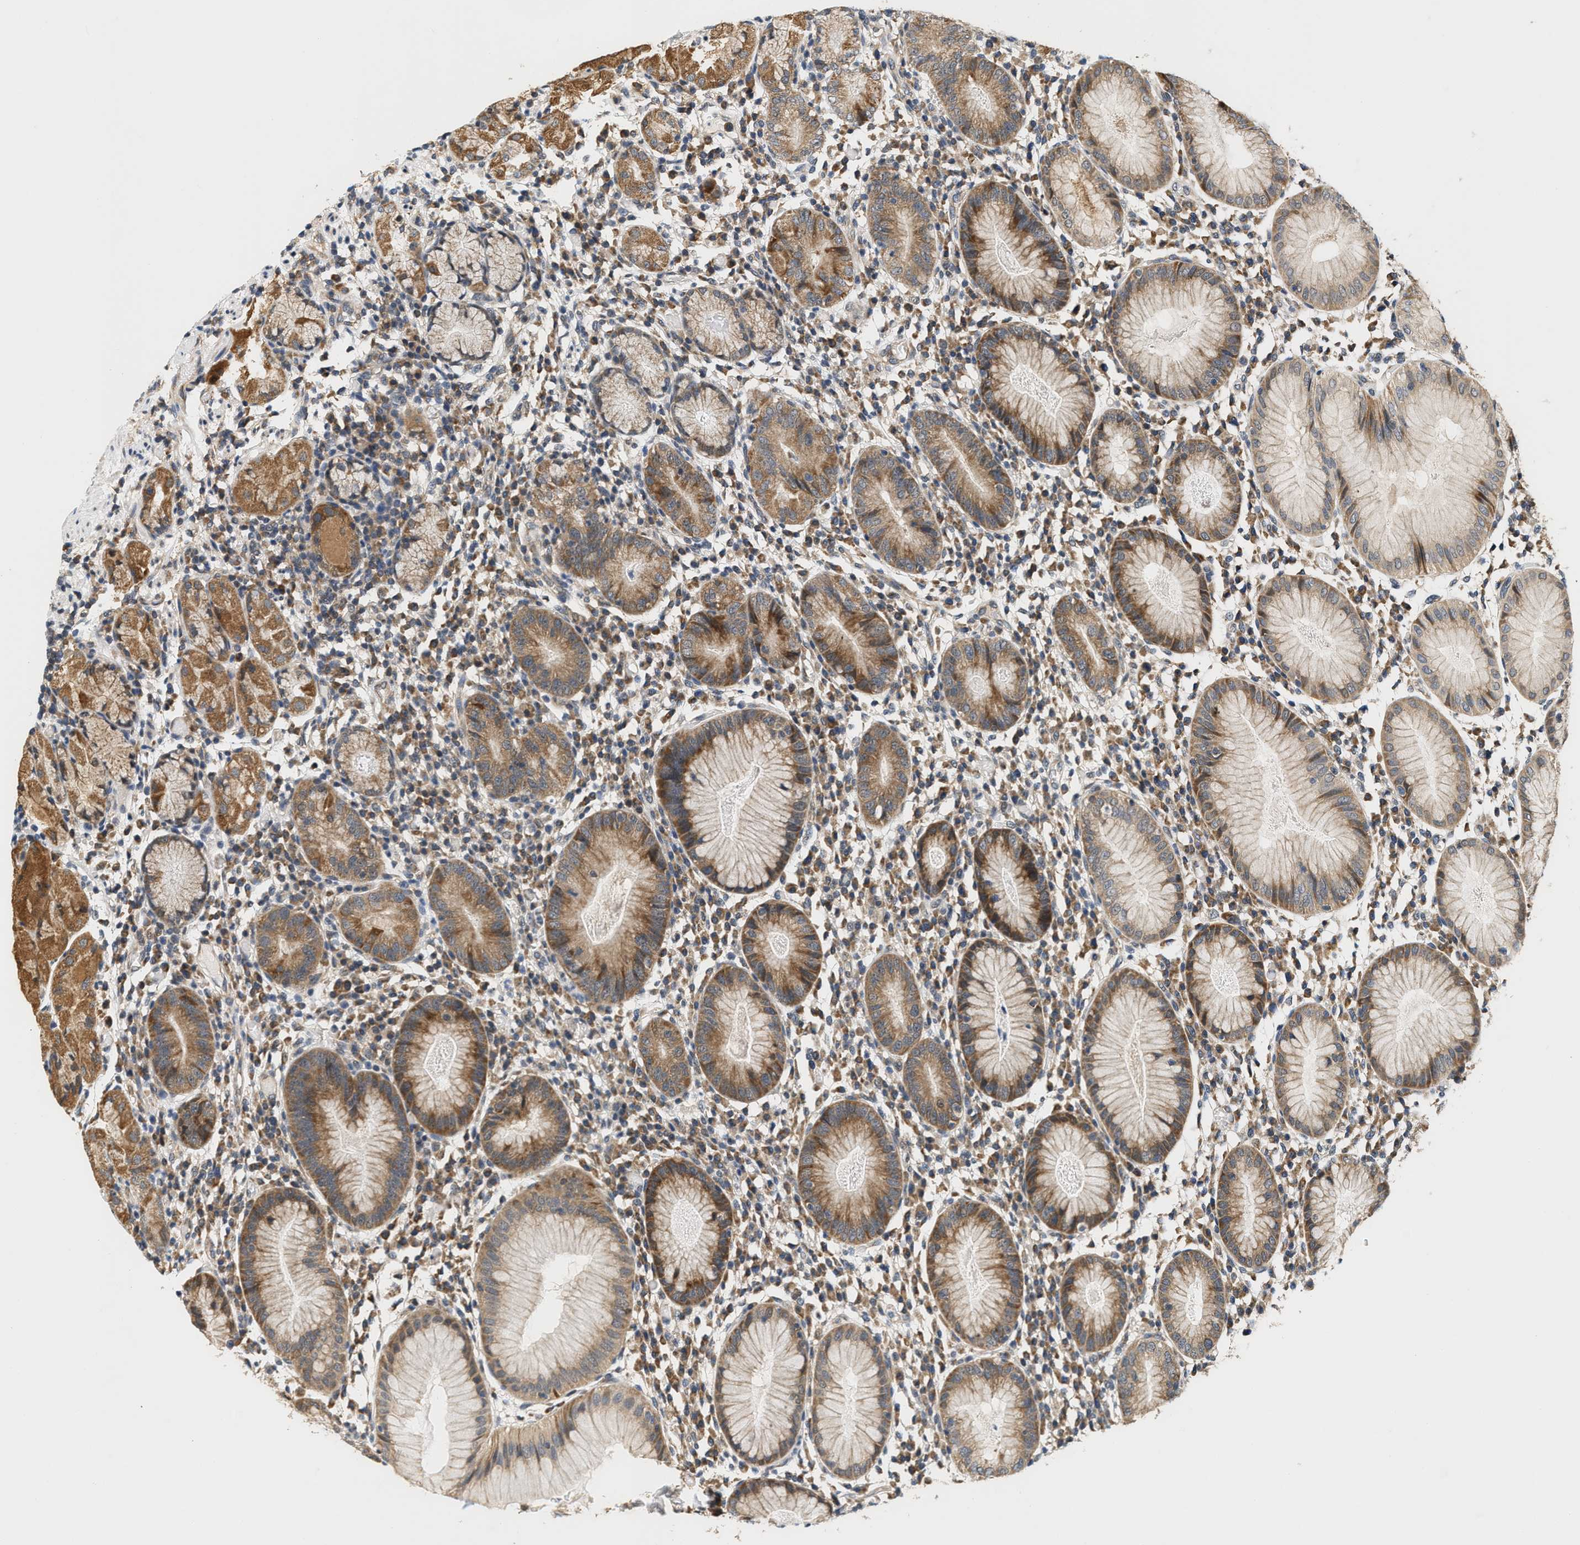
{"staining": {"intensity": "moderate", "quantity": ">75%", "location": "cytoplasmic/membranous,nuclear"}, "tissue": "stomach", "cell_type": "Glandular cells", "image_type": "normal", "snomed": [{"axis": "morphology", "description": "Normal tissue, NOS"}, {"axis": "topography", "description": "Stomach"}, {"axis": "topography", "description": "Stomach, lower"}], "caption": "Moderate cytoplasmic/membranous,nuclear expression for a protein is seen in approximately >75% of glandular cells of benign stomach using IHC.", "gene": "GIGYF1", "patient": {"sex": "female", "age": 75}}